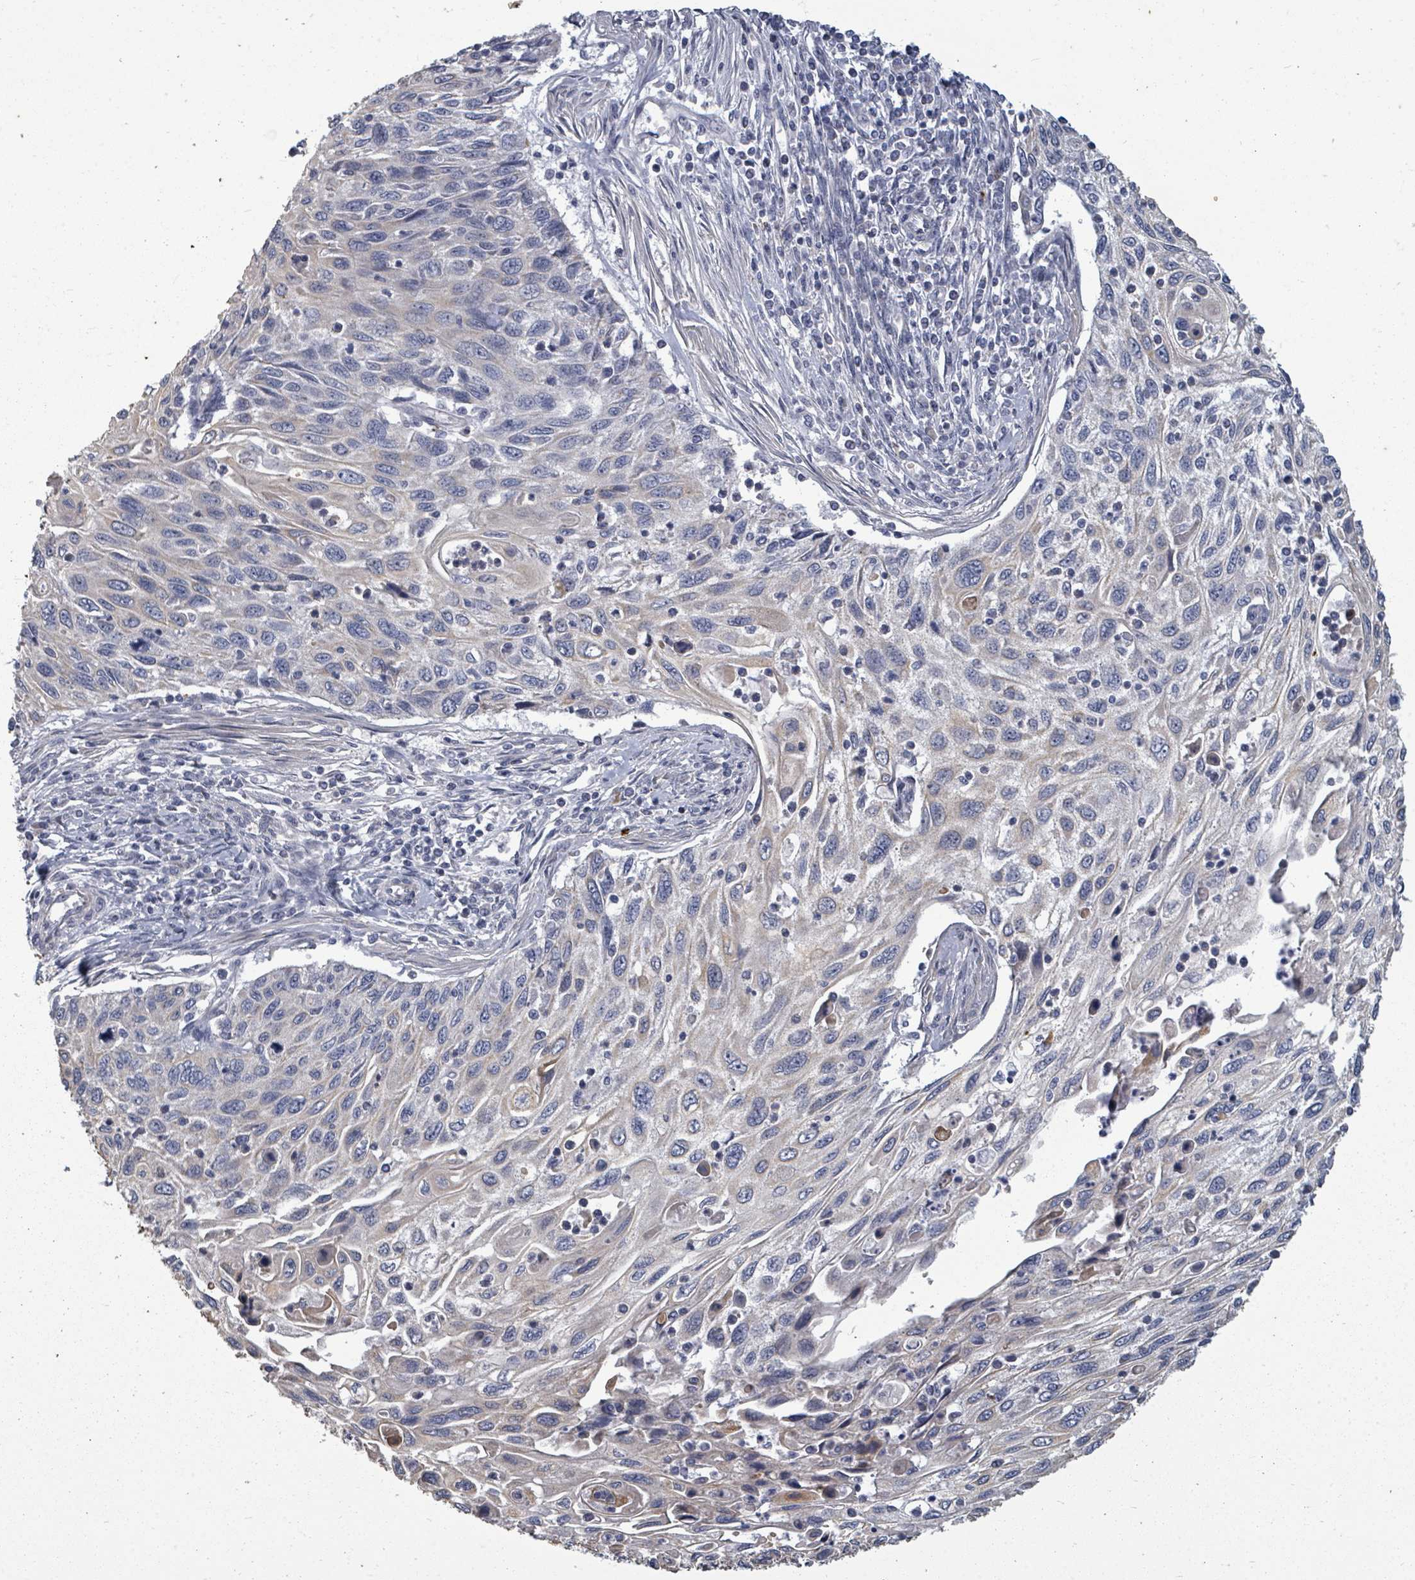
{"staining": {"intensity": "negative", "quantity": "none", "location": "none"}, "tissue": "cervical cancer", "cell_type": "Tumor cells", "image_type": "cancer", "snomed": [{"axis": "morphology", "description": "Squamous cell carcinoma, NOS"}, {"axis": "topography", "description": "Cervix"}], "caption": "High magnification brightfield microscopy of cervical squamous cell carcinoma stained with DAB (brown) and counterstained with hematoxylin (blue): tumor cells show no significant staining.", "gene": "ASB12", "patient": {"sex": "female", "age": 70}}